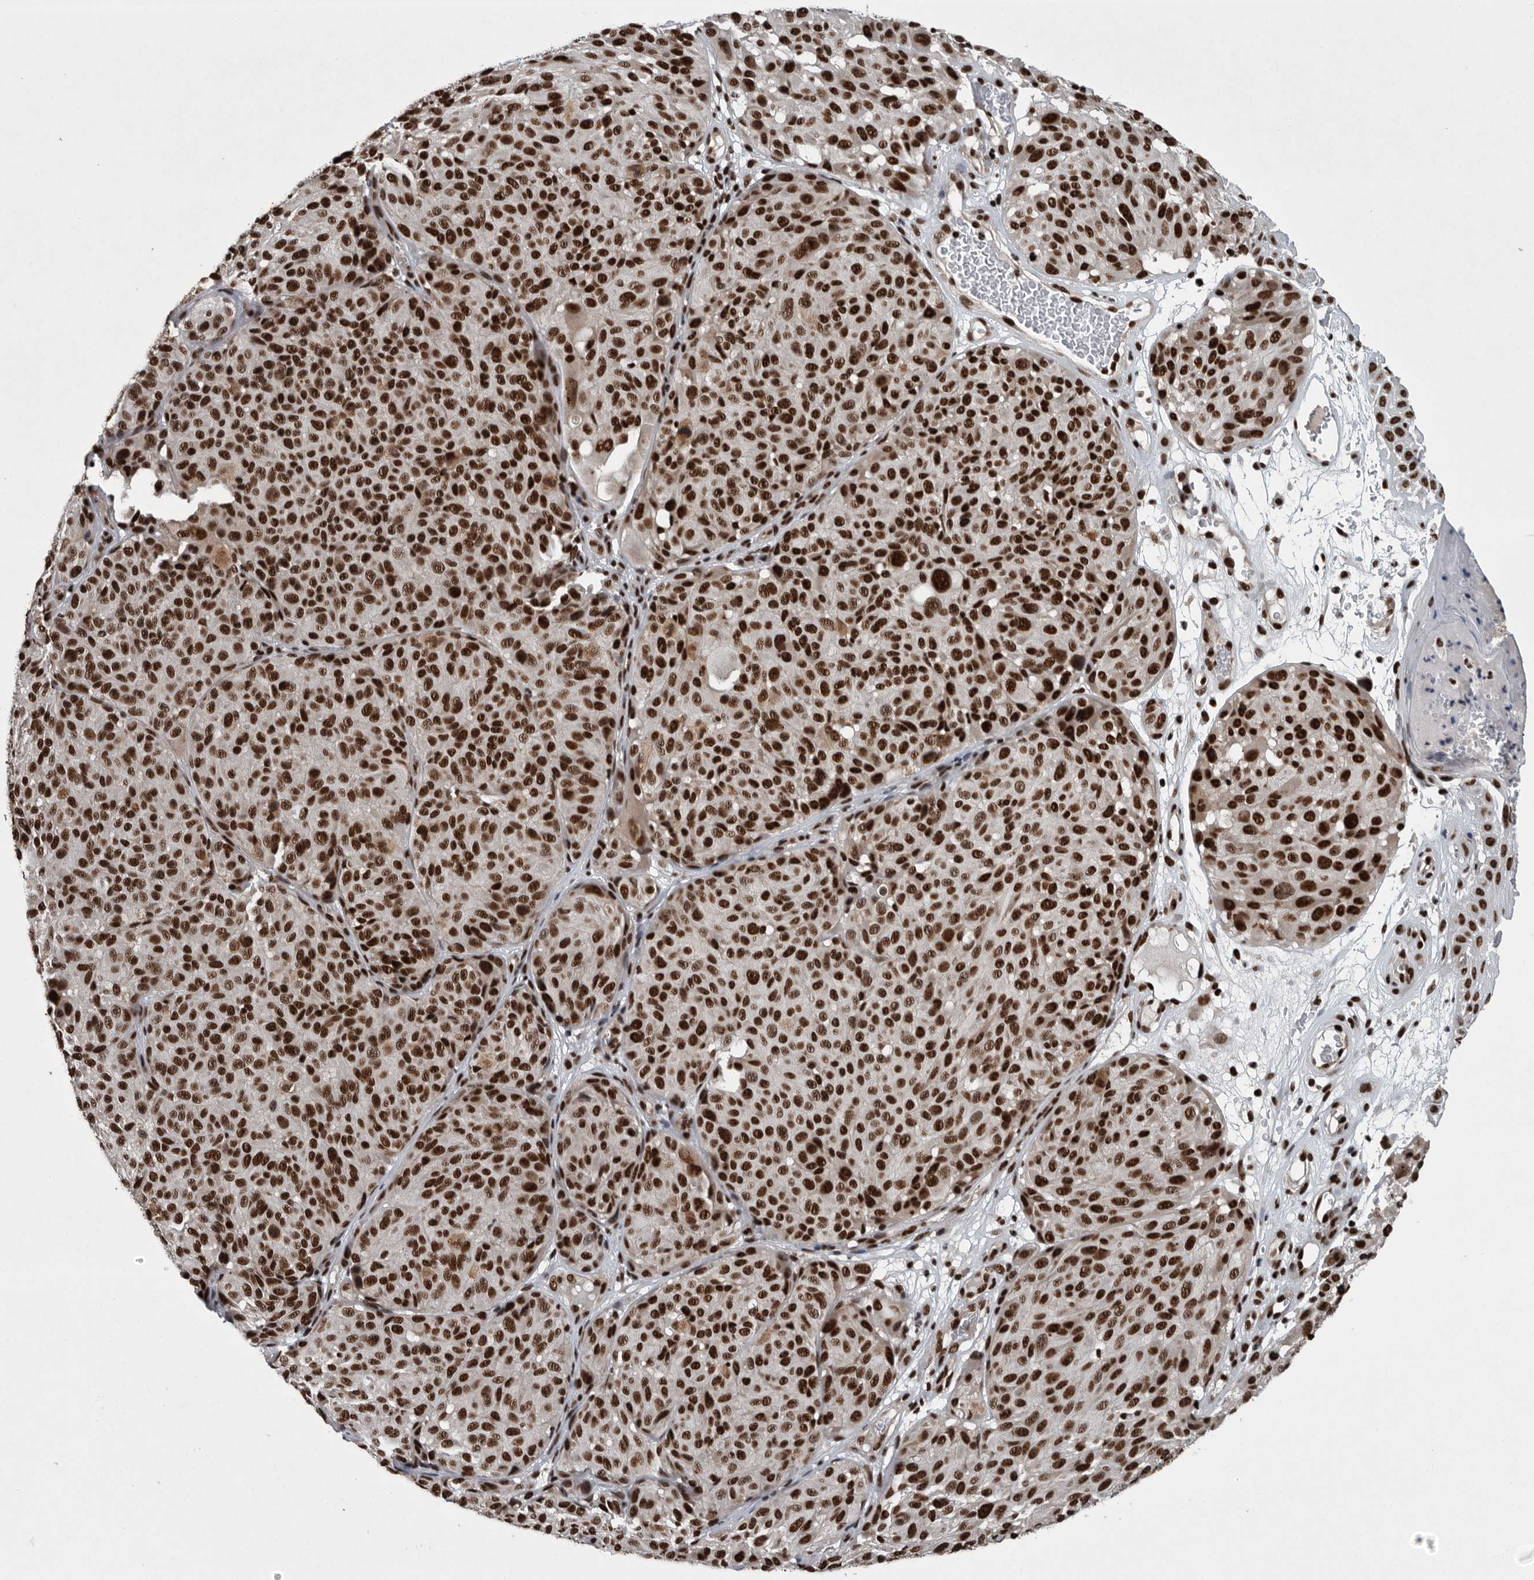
{"staining": {"intensity": "moderate", "quantity": ">75%", "location": "nuclear"}, "tissue": "melanoma", "cell_type": "Tumor cells", "image_type": "cancer", "snomed": [{"axis": "morphology", "description": "Malignant melanoma, NOS"}, {"axis": "topography", "description": "Skin"}], "caption": "High-power microscopy captured an immunohistochemistry (IHC) image of malignant melanoma, revealing moderate nuclear expression in approximately >75% of tumor cells. Nuclei are stained in blue.", "gene": "SENP7", "patient": {"sex": "male", "age": 83}}